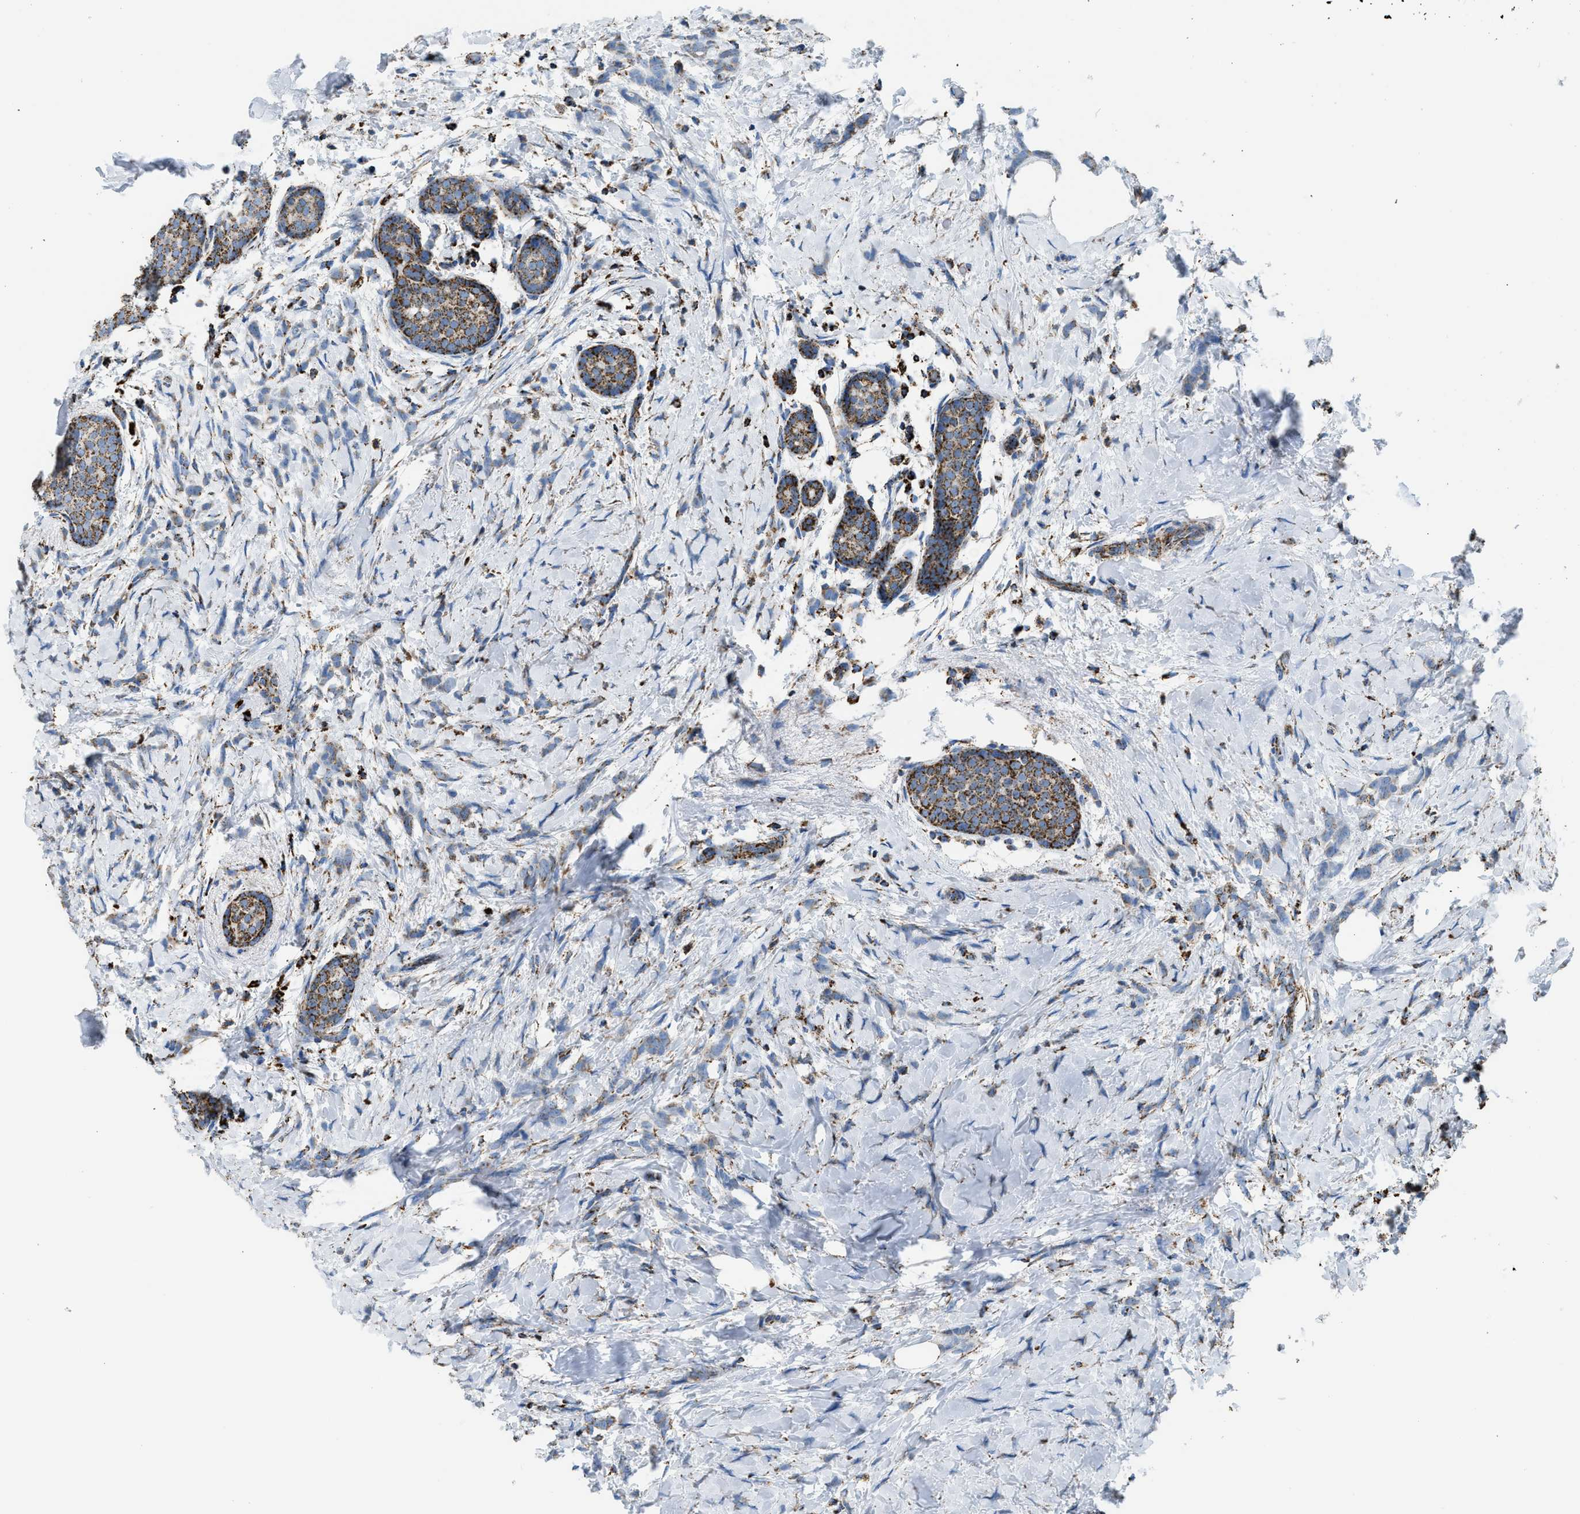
{"staining": {"intensity": "weak", "quantity": ">75%", "location": "cytoplasmic/membranous"}, "tissue": "breast cancer", "cell_type": "Tumor cells", "image_type": "cancer", "snomed": [{"axis": "morphology", "description": "Lobular carcinoma, in situ"}, {"axis": "morphology", "description": "Lobular carcinoma"}, {"axis": "topography", "description": "Breast"}], "caption": "A low amount of weak cytoplasmic/membranous expression is identified in approximately >75% of tumor cells in breast cancer tissue.", "gene": "ETFB", "patient": {"sex": "female", "age": 41}}